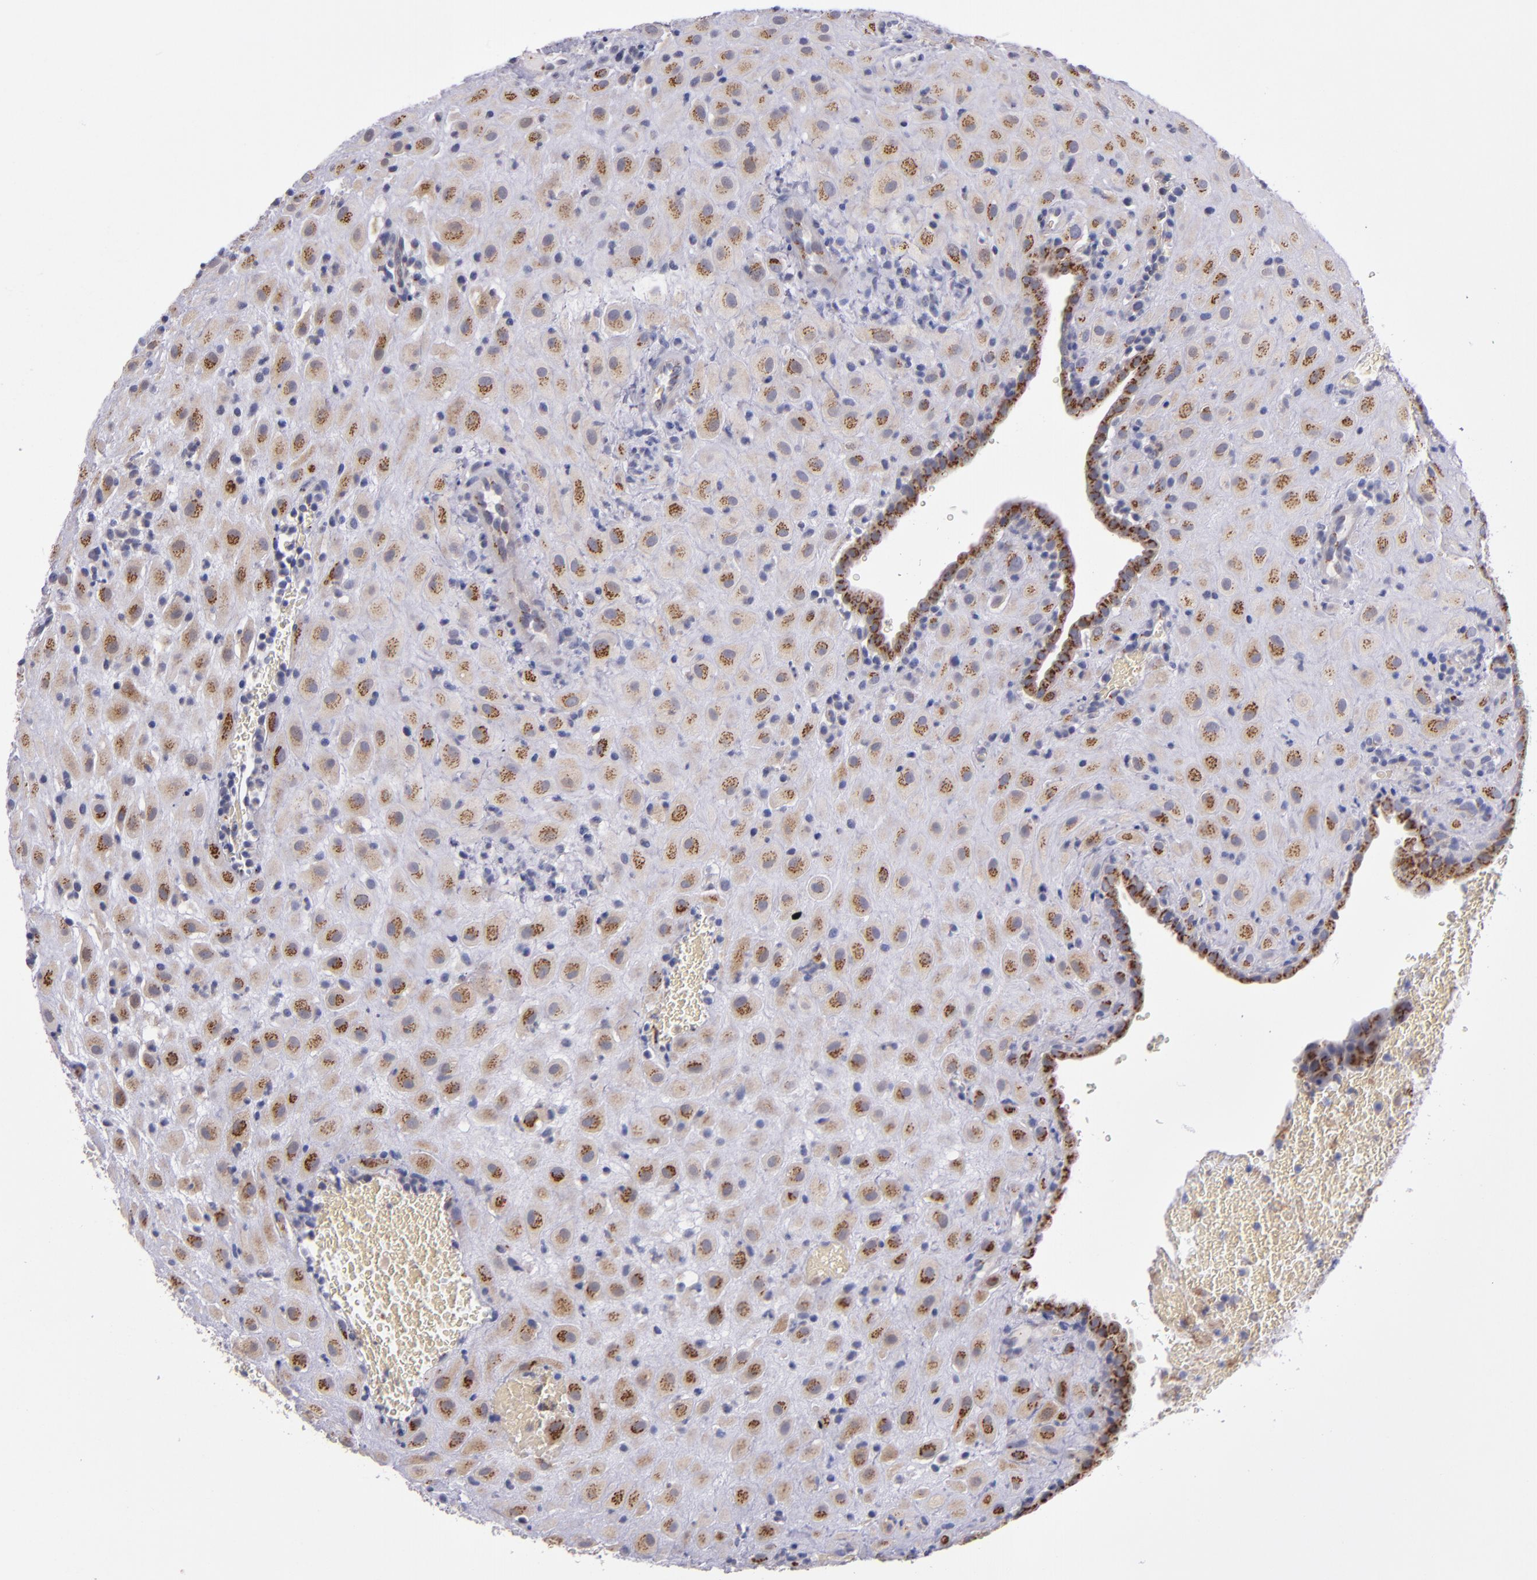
{"staining": {"intensity": "moderate", "quantity": ">75%", "location": "cytoplasmic/membranous"}, "tissue": "placenta", "cell_type": "Decidual cells", "image_type": "normal", "snomed": [{"axis": "morphology", "description": "Normal tissue, NOS"}, {"axis": "topography", "description": "Placenta"}], "caption": "Protein expression analysis of unremarkable human placenta reveals moderate cytoplasmic/membranous expression in about >75% of decidual cells.", "gene": "RAB41", "patient": {"sex": "female", "age": 19}}